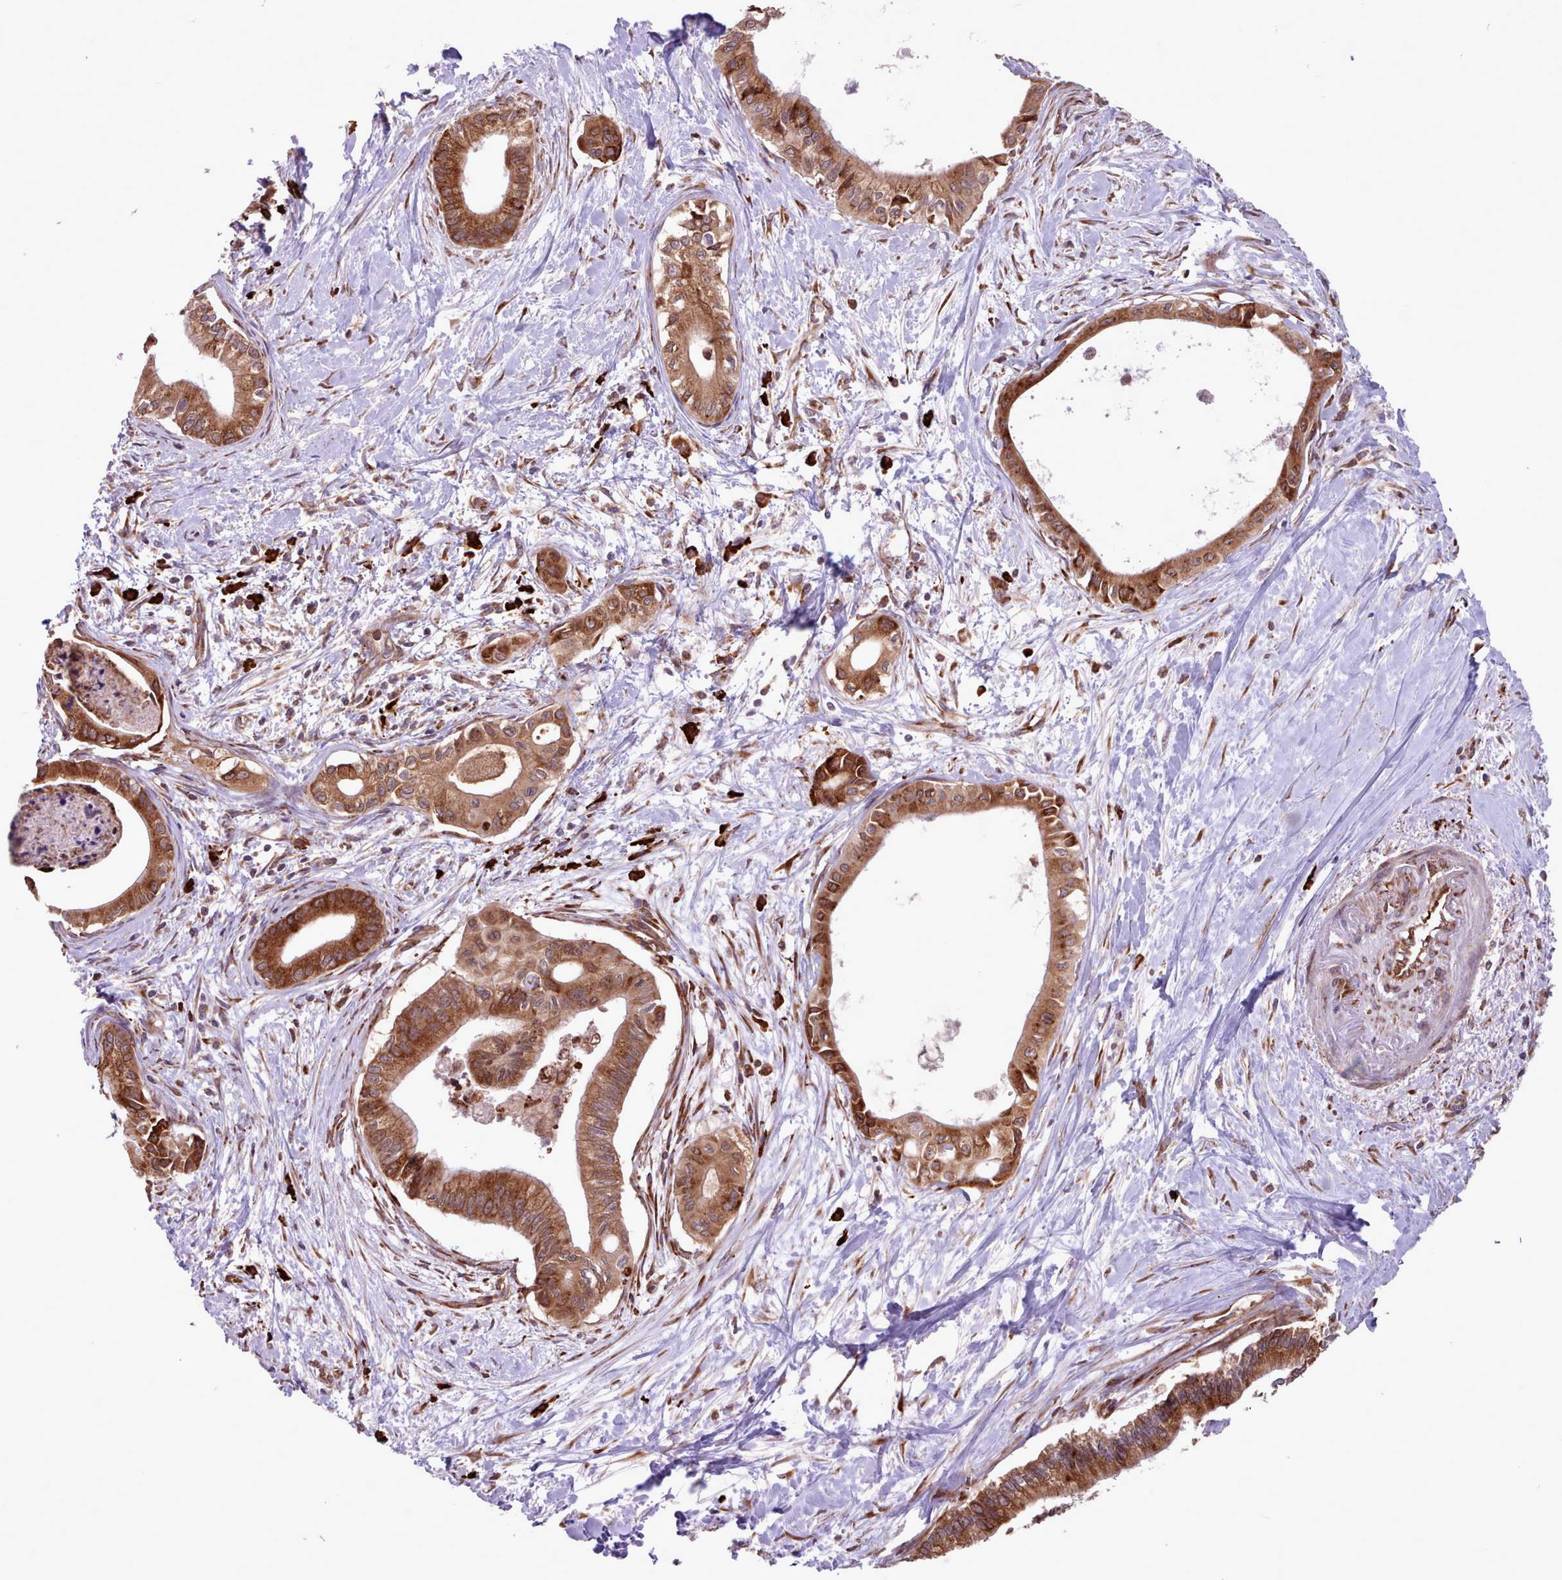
{"staining": {"intensity": "strong", "quantity": ">75%", "location": "cytoplasmic/membranous"}, "tissue": "pancreatic cancer", "cell_type": "Tumor cells", "image_type": "cancer", "snomed": [{"axis": "morphology", "description": "Adenocarcinoma, NOS"}, {"axis": "topography", "description": "Pancreas"}], "caption": "An immunohistochemistry (IHC) histopathology image of neoplastic tissue is shown. Protein staining in brown highlights strong cytoplasmic/membranous positivity in pancreatic adenocarcinoma within tumor cells. The protein of interest is stained brown, and the nuclei are stained in blue (DAB (3,3'-diaminobenzidine) IHC with brightfield microscopy, high magnification).", "gene": "TTLL3", "patient": {"sex": "male", "age": 78}}